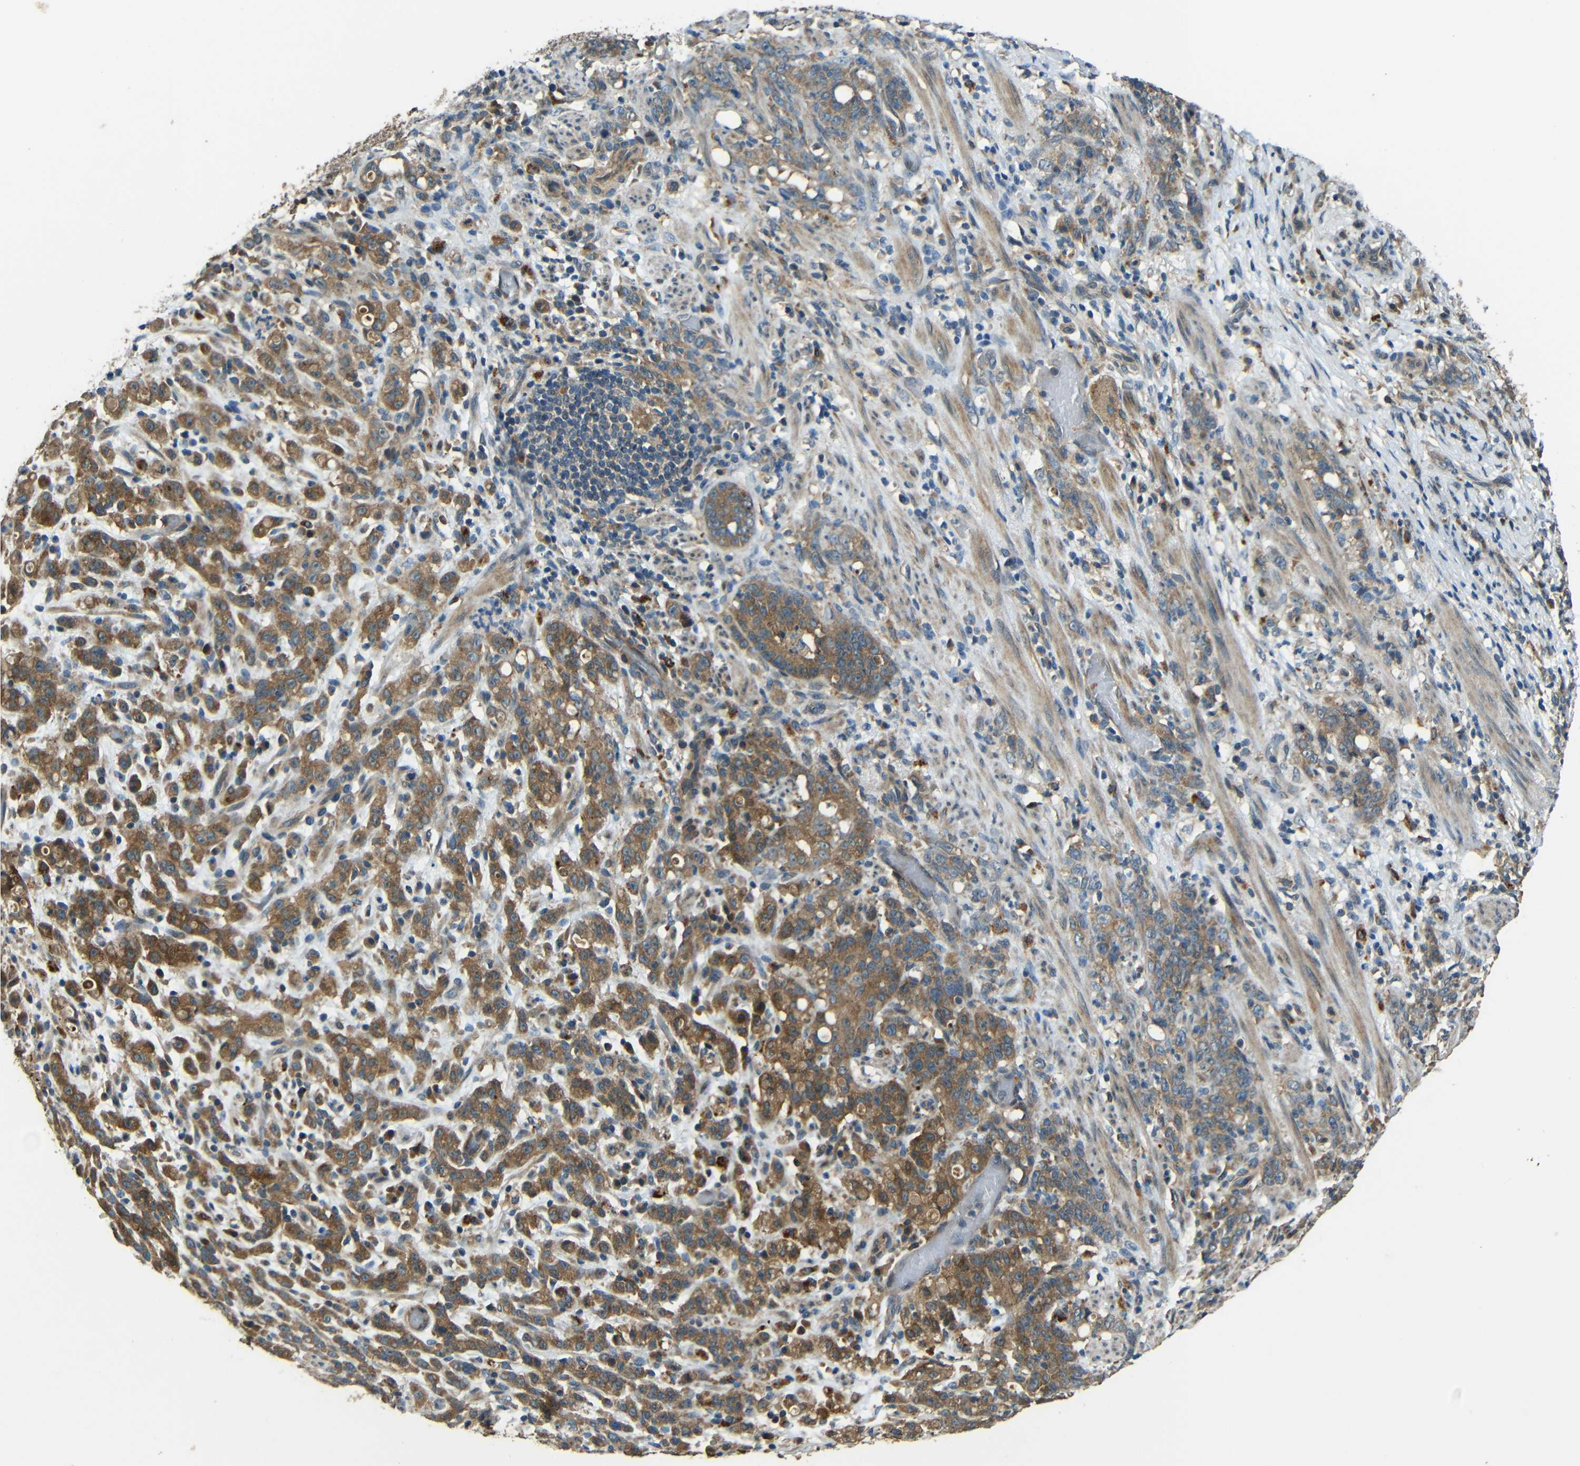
{"staining": {"intensity": "moderate", "quantity": ">75%", "location": "cytoplasmic/membranous"}, "tissue": "stomach cancer", "cell_type": "Tumor cells", "image_type": "cancer", "snomed": [{"axis": "morphology", "description": "Adenocarcinoma, NOS"}, {"axis": "topography", "description": "Stomach, lower"}], "caption": "High-magnification brightfield microscopy of stomach cancer (adenocarcinoma) stained with DAB (brown) and counterstained with hematoxylin (blue). tumor cells exhibit moderate cytoplasmic/membranous expression is identified in approximately>75% of cells.", "gene": "ACACA", "patient": {"sex": "male", "age": 88}}